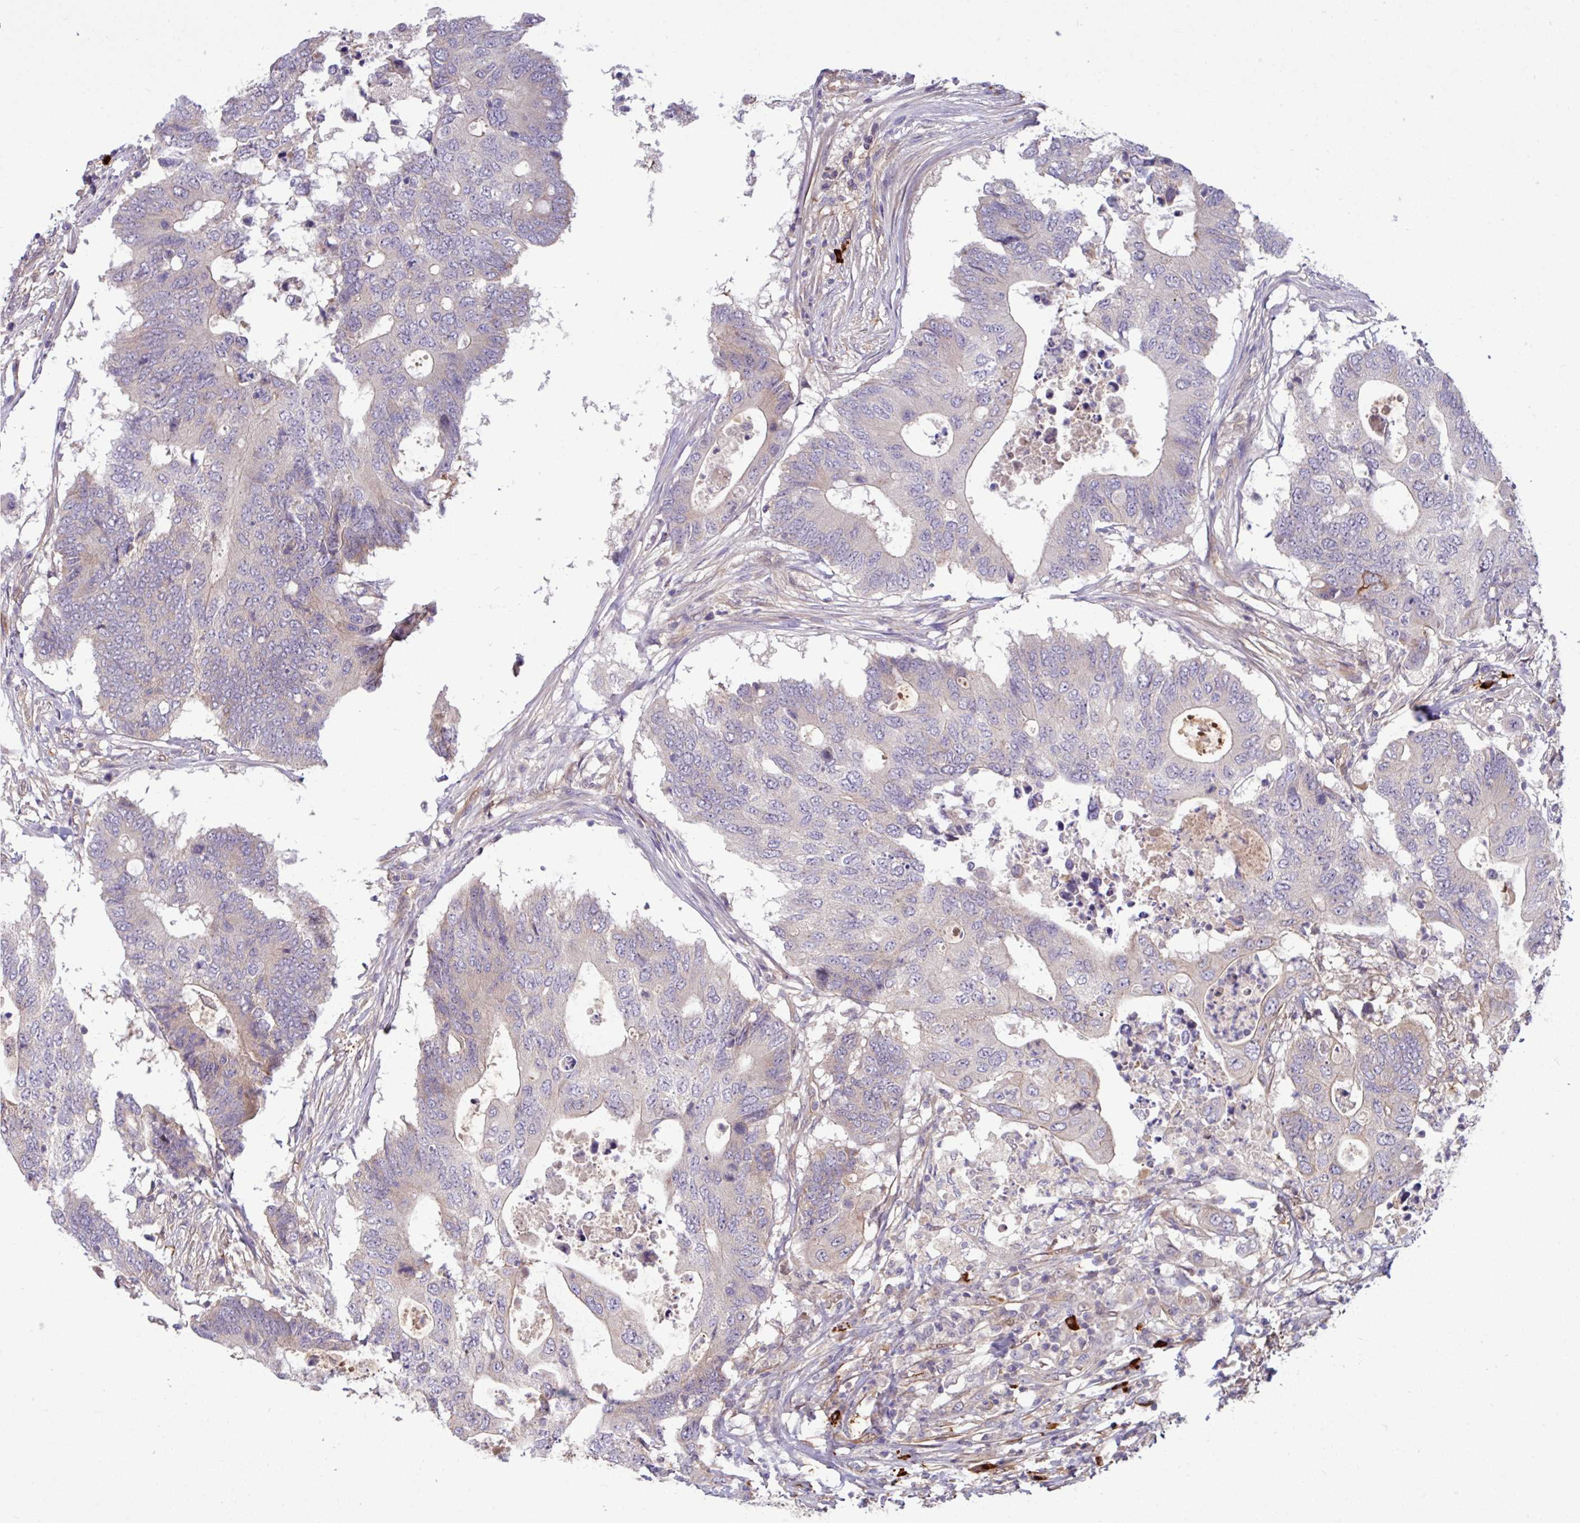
{"staining": {"intensity": "negative", "quantity": "none", "location": "none"}, "tissue": "colorectal cancer", "cell_type": "Tumor cells", "image_type": "cancer", "snomed": [{"axis": "morphology", "description": "Adenocarcinoma, NOS"}, {"axis": "topography", "description": "Colon"}], "caption": "Immunohistochemistry of colorectal cancer (adenocarcinoma) demonstrates no expression in tumor cells.", "gene": "B4GALNT4", "patient": {"sex": "male", "age": 71}}